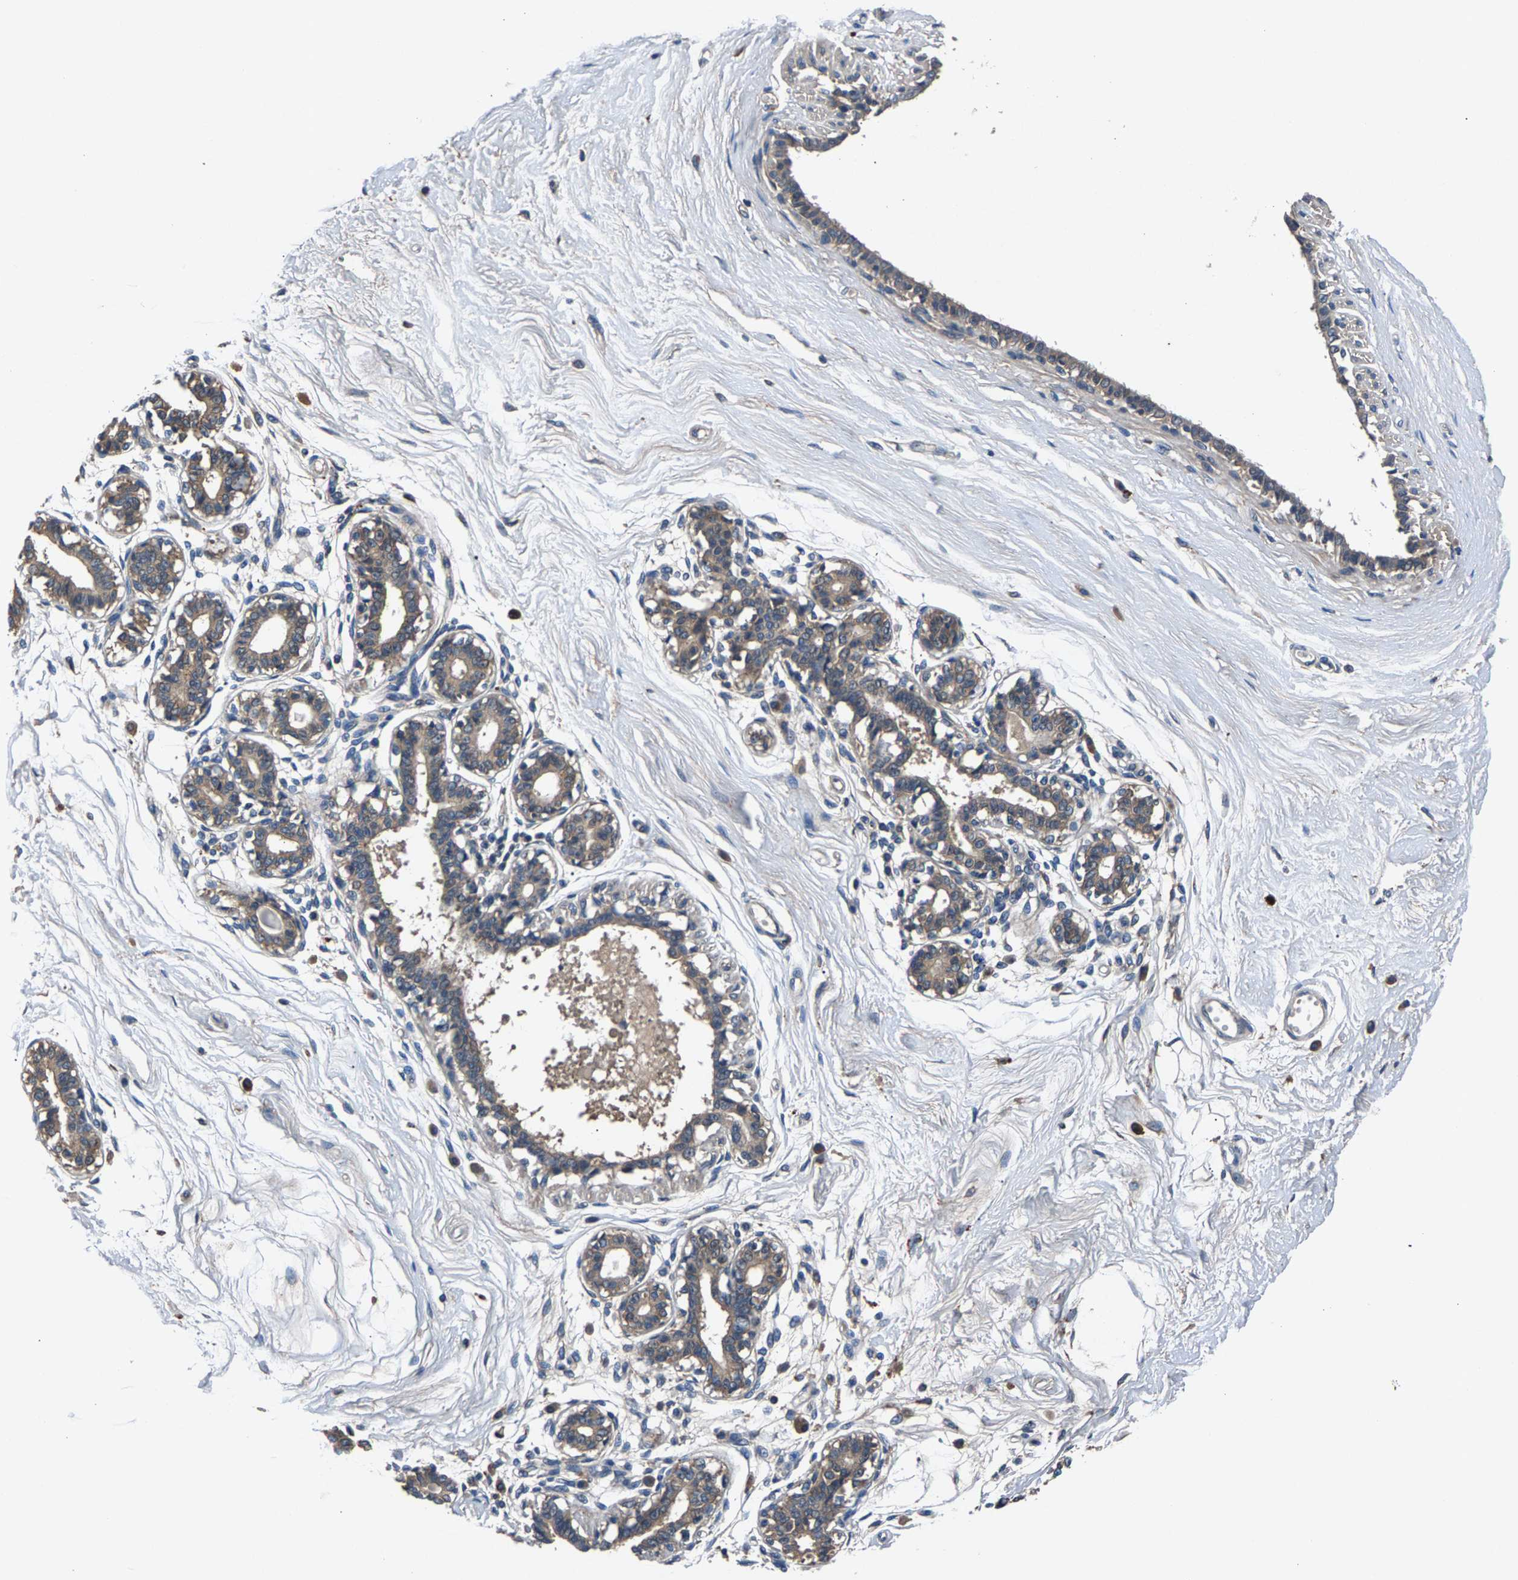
{"staining": {"intensity": "negative", "quantity": "none", "location": "none"}, "tissue": "breast", "cell_type": "Adipocytes", "image_type": "normal", "snomed": [{"axis": "morphology", "description": "Normal tissue, NOS"}, {"axis": "topography", "description": "Breast"}], "caption": "Adipocytes show no significant protein positivity in benign breast. The staining was performed using DAB to visualize the protein expression in brown, while the nuclei were stained in blue with hematoxylin (Magnification: 20x).", "gene": "PRXL2C", "patient": {"sex": "female", "age": 45}}